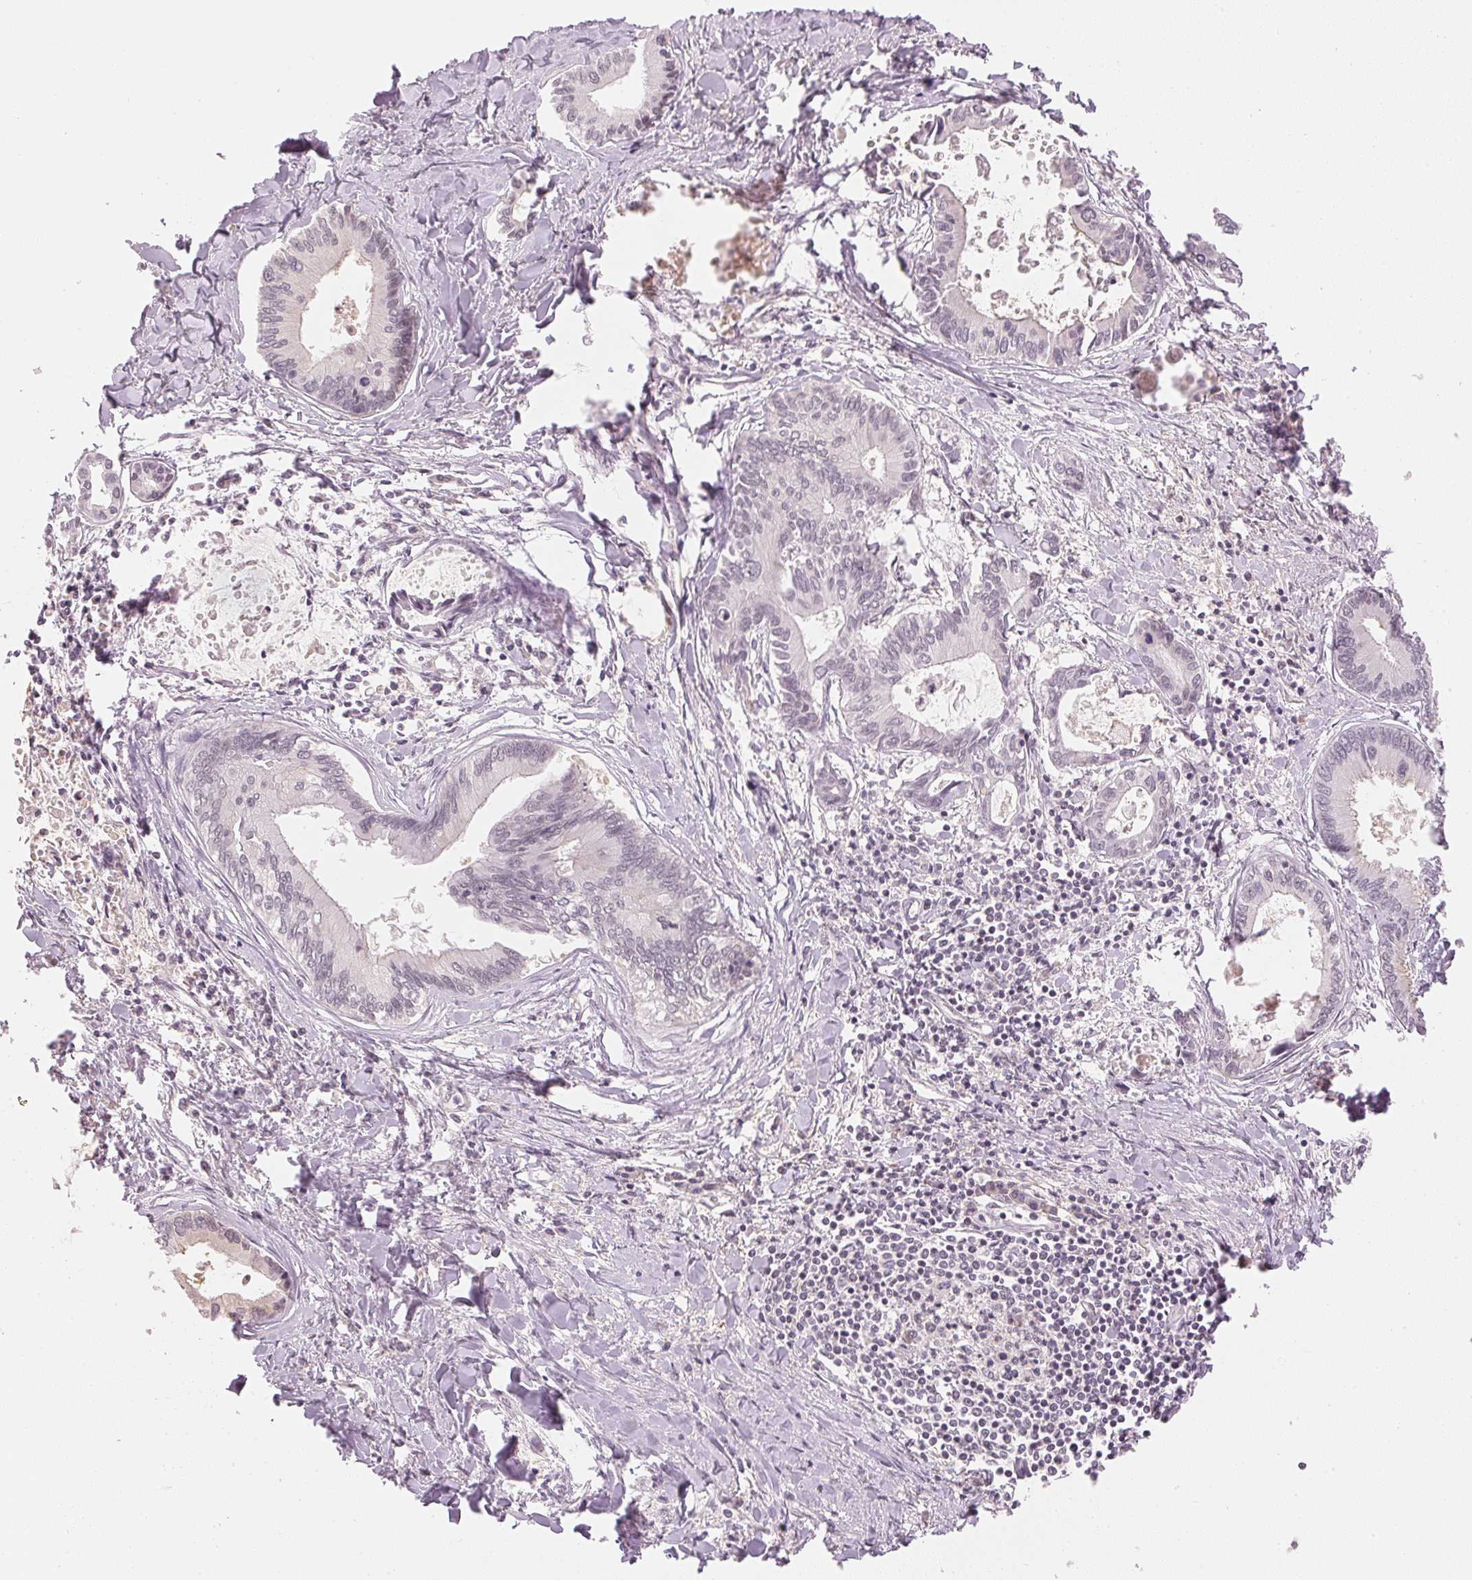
{"staining": {"intensity": "negative", "quantity": "none", "location": "none"}, "tissue": "liver cancer", "cell_type": "Tumor cells", "image_type": "cancer", "snomed": [{"axis": "morphology", "description": "Cholangiocarcinoma"}, {"axis": "topography", "description": "Liver"}], "caption": "Immunohistochemistry photomicrograph of neoplastic tissue: cholangiocarcinoma (liver) stained with DAB (3,3'-diaminobenzidine) exhibits no significant protein expression in tumor cells. (DAB (3,3'-diaminobenzidine) immunohistochemistry (IHC), high magnification).", "gene": "KPRP", "patient": {"sex": "male", "age": 66}}